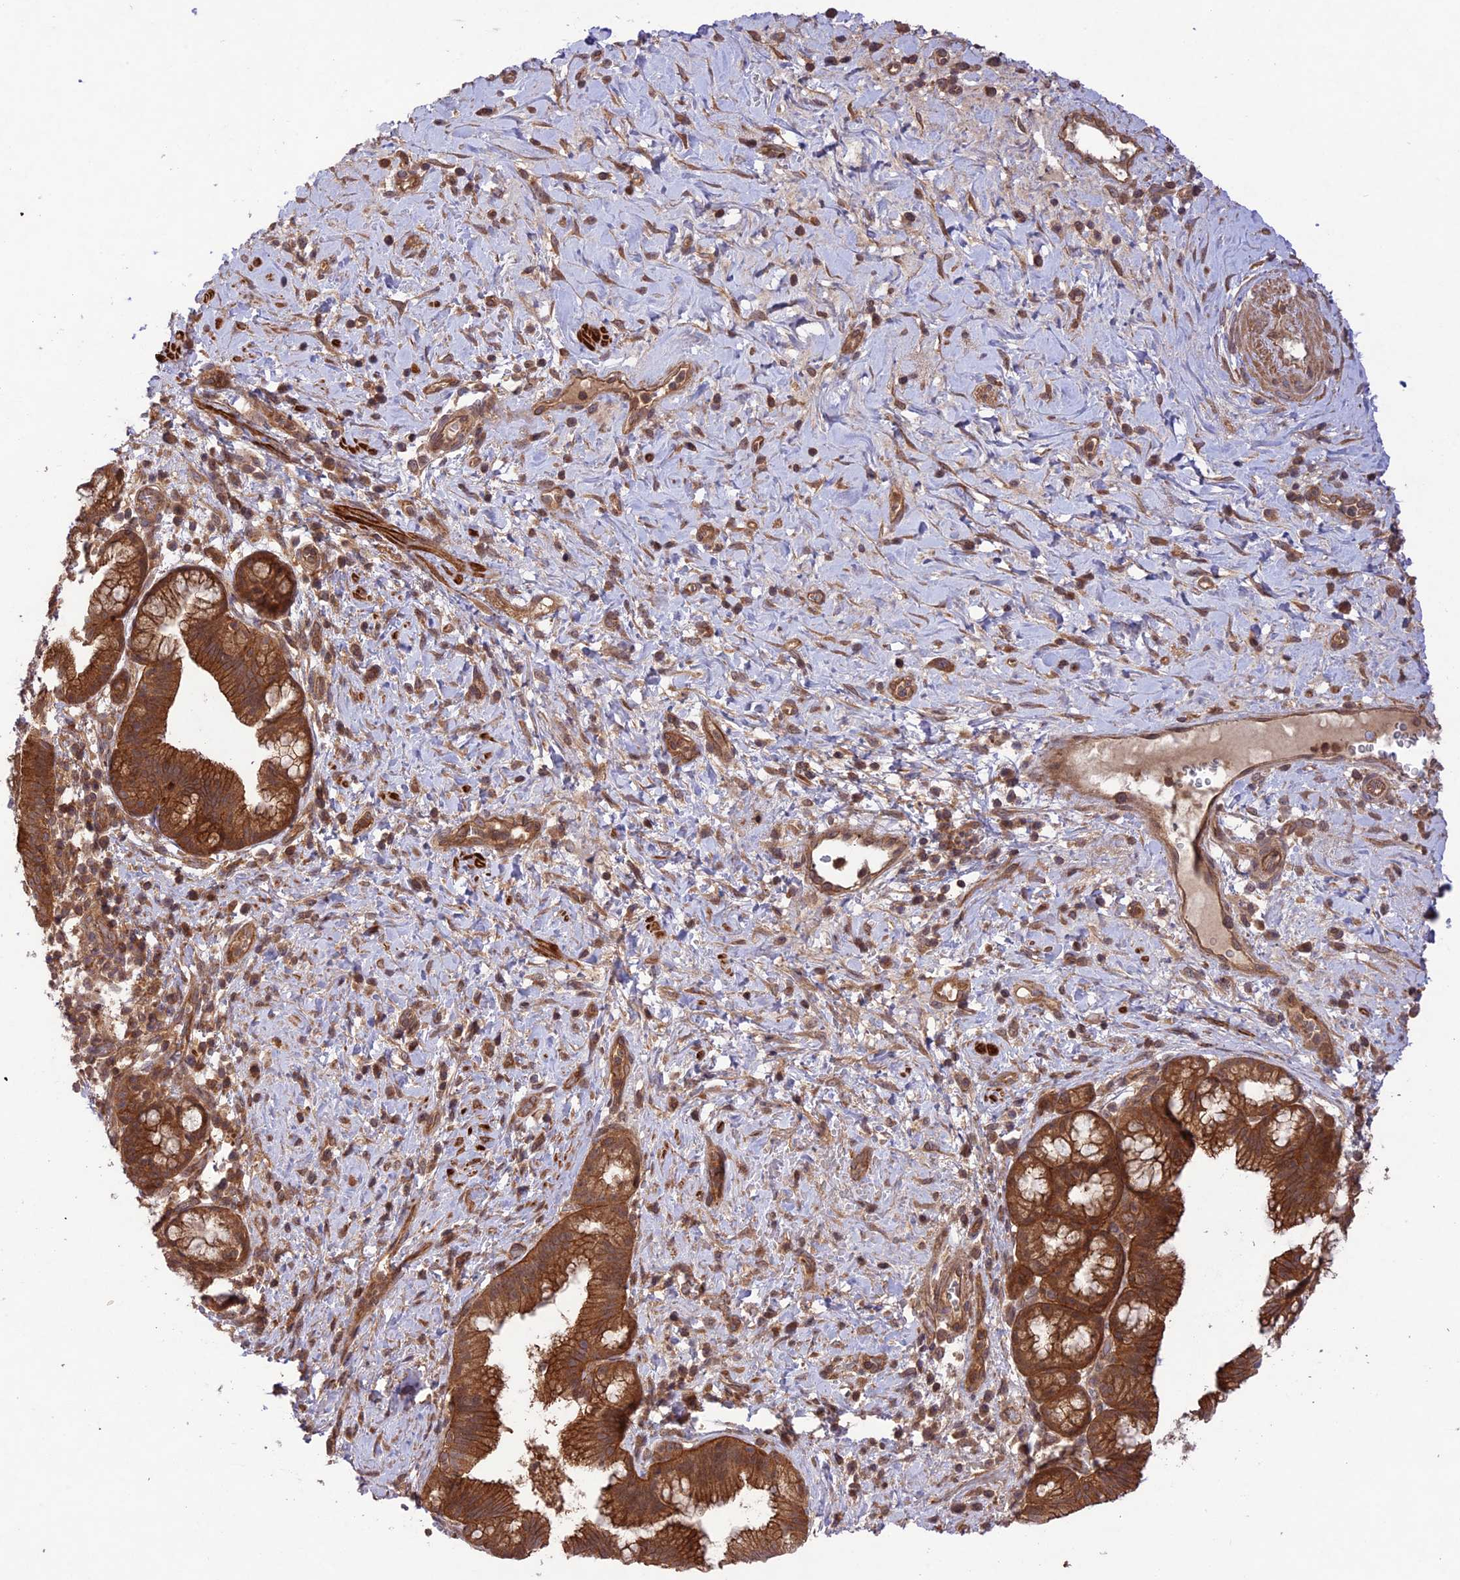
{"staining": {"intensity": "moderate", "quantity": ">75%", "location": "cytoplasmic/membranous"}, "tissue": "pancreatic cancer", "cell_type": "Tumor cells", "image_type": "cancer", "snomed": [{"axis": "morphology", "description": "Adenocarcinoma, NOS"}, {"axis": "topography", "description": "Pancreas"}], "caption": "Immunohistochemical staining of human pancreatic cancer exhibits medium levels of moderate cytoplasmic/membranous protein expression in about >75% of tumor cells. (brown staining indicates protein expression, while blue staining denotes nuclei).", "gene": "FCHSD1", "patient": {"sex": "male", "age": 72}}